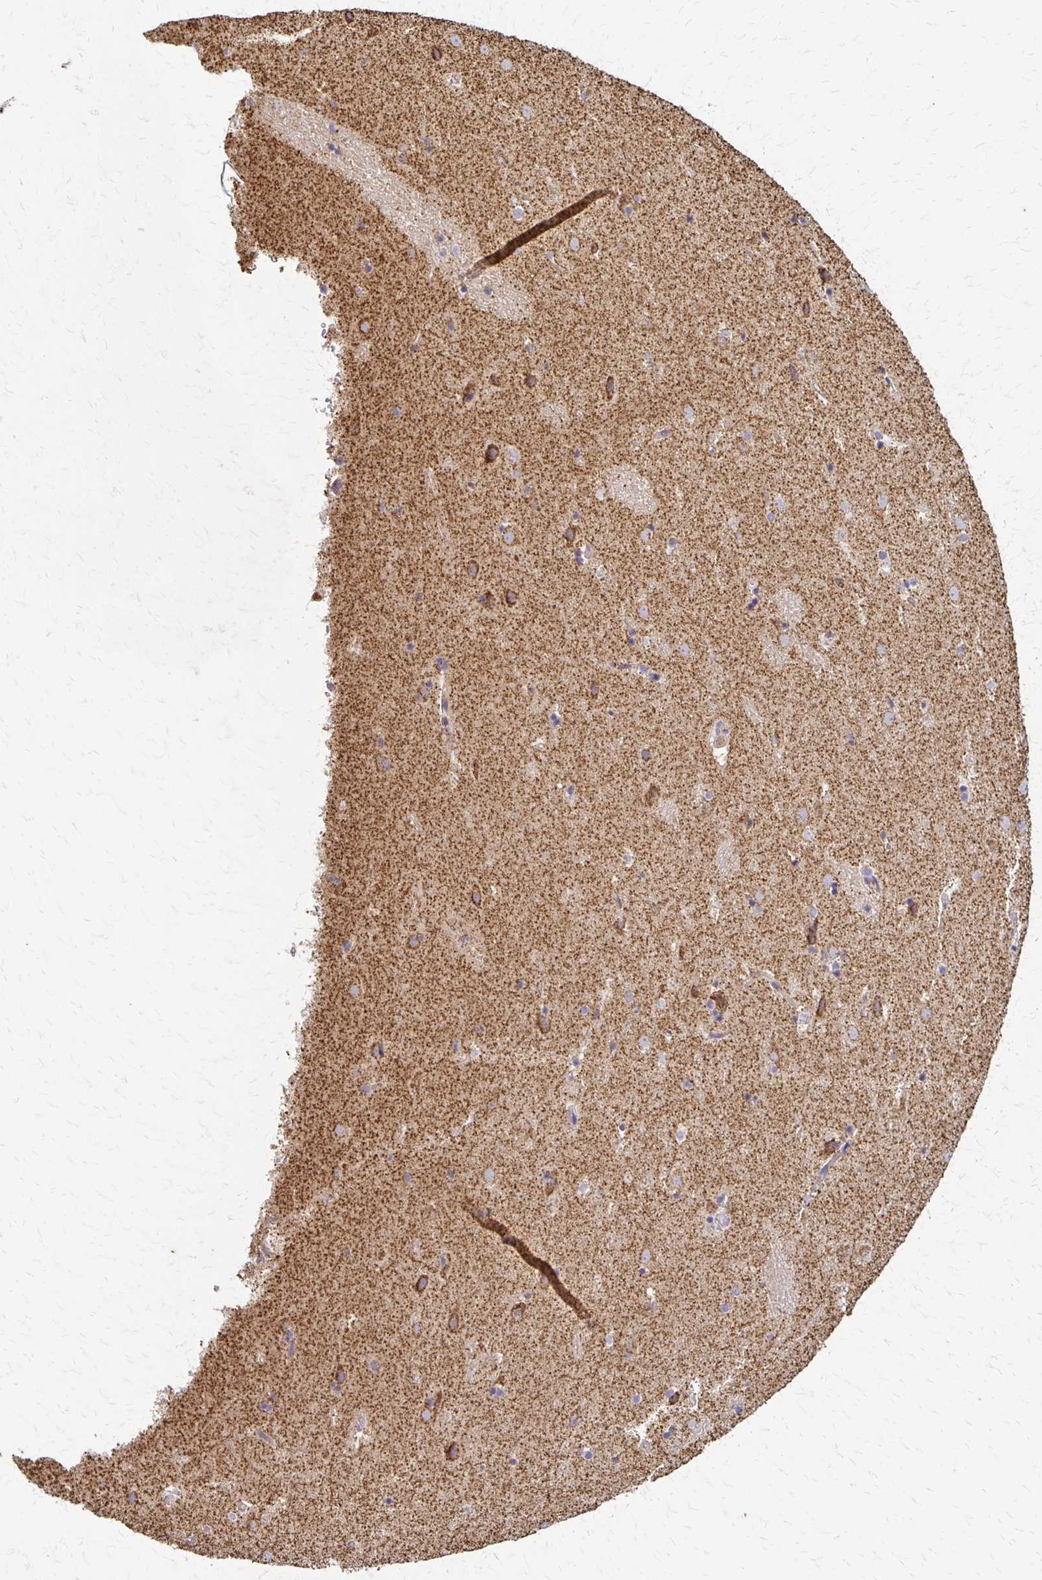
{"staining": {"intensity": "weak", "quantity": "<25%", "location": "cytoplasmic/membranous"}, "tissue": "caudate", "cell_type": "Glial cells", "image_type": "normal", "snomed": [{"axis": "morphology", "description": "Normal tissue, NOS"}, {"axis": "topography", "description": "Lateral ventricle wall"}], "caption": "This is an IHC micrograph of unremarkable caudate. There is no expression in glial cells.", "gene": "EIF4EBP2", "patient": {"sex": "male", "age": 37}}